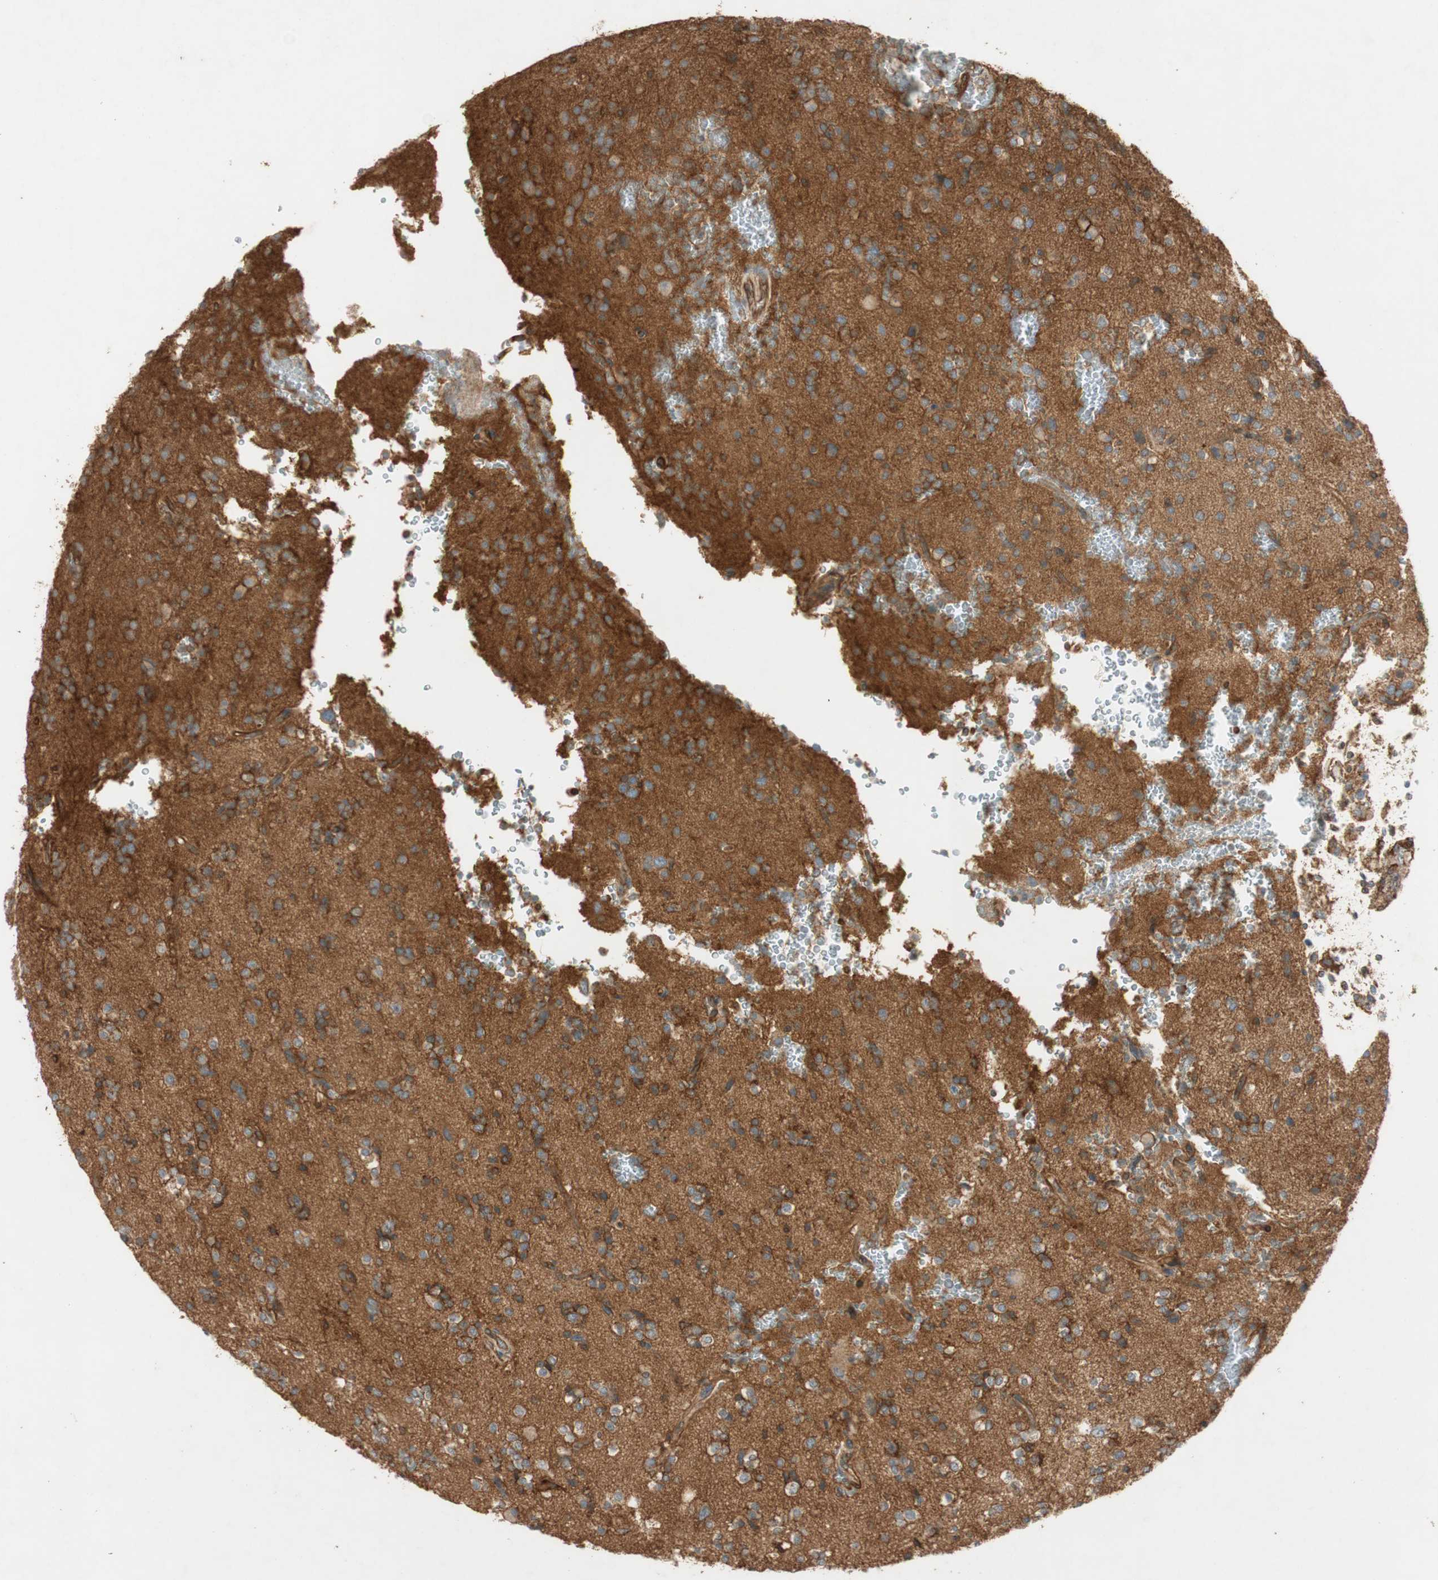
{"staining": {"intensity": "moderate", "quantity": ">75%", "location": "cytoplasmic/membranous"}, "tissue": "glioma", "cell_type": "Tumor cells", "image_type": "cancer", "snomed": [{"axis": "morphology", "description": "Glioma, malignant, High grade"}, {"axis": "topography", "description": "Brain"}], "caption": "Malignant glioma (high-grade) stained for a protein (brown) displays moderate cytoplasmic/membranous positive staining in about >75% of tumor cells.", "gene": "BTN3A3", "patient": {"sex": "male", "age": 47}}